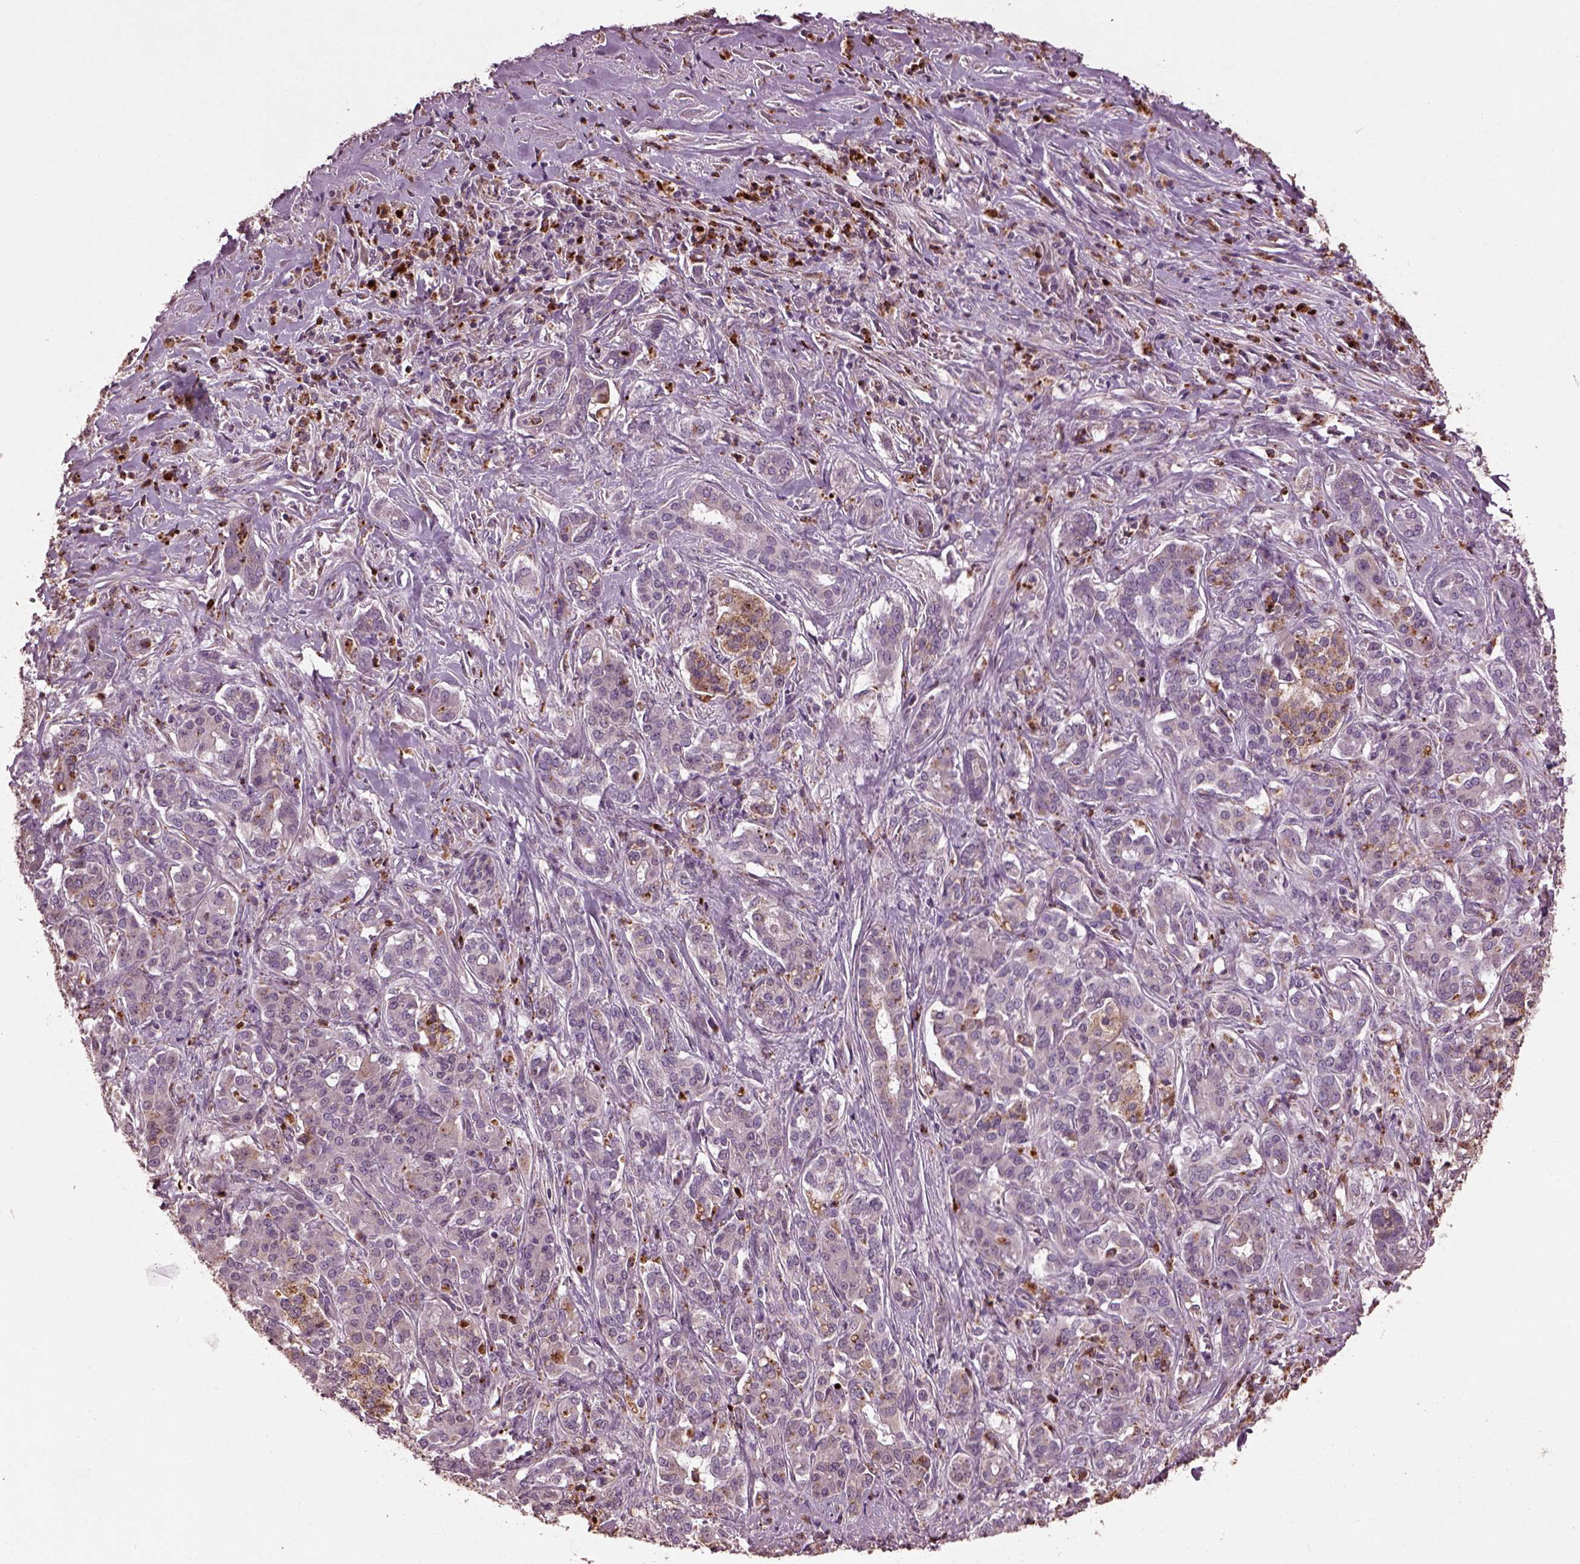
{"staining": {"intensity": "negative", "quantity": "none", "location": "none"}, "tissue": "pancreatic cancer", "cell_type": "Tumor cells", "image_type": "cancer", "snomed": [{"axis": "morphology", "description": "Normal tissue, NOS"}, {"axis": "morphology", "description": "Inflammation, NOS"}, {"axis": "morphology", "description": "Adenocarcinoma, NOS"}, {"axis": "topography", "description": "Pancreas"}], "caption": "Protein analysis of adenocarcinoma (pancreatic) reveals no significant expression in tumor cells.", "gene": "RUFY3", "patient": {"sex": "male", "age": 57}}